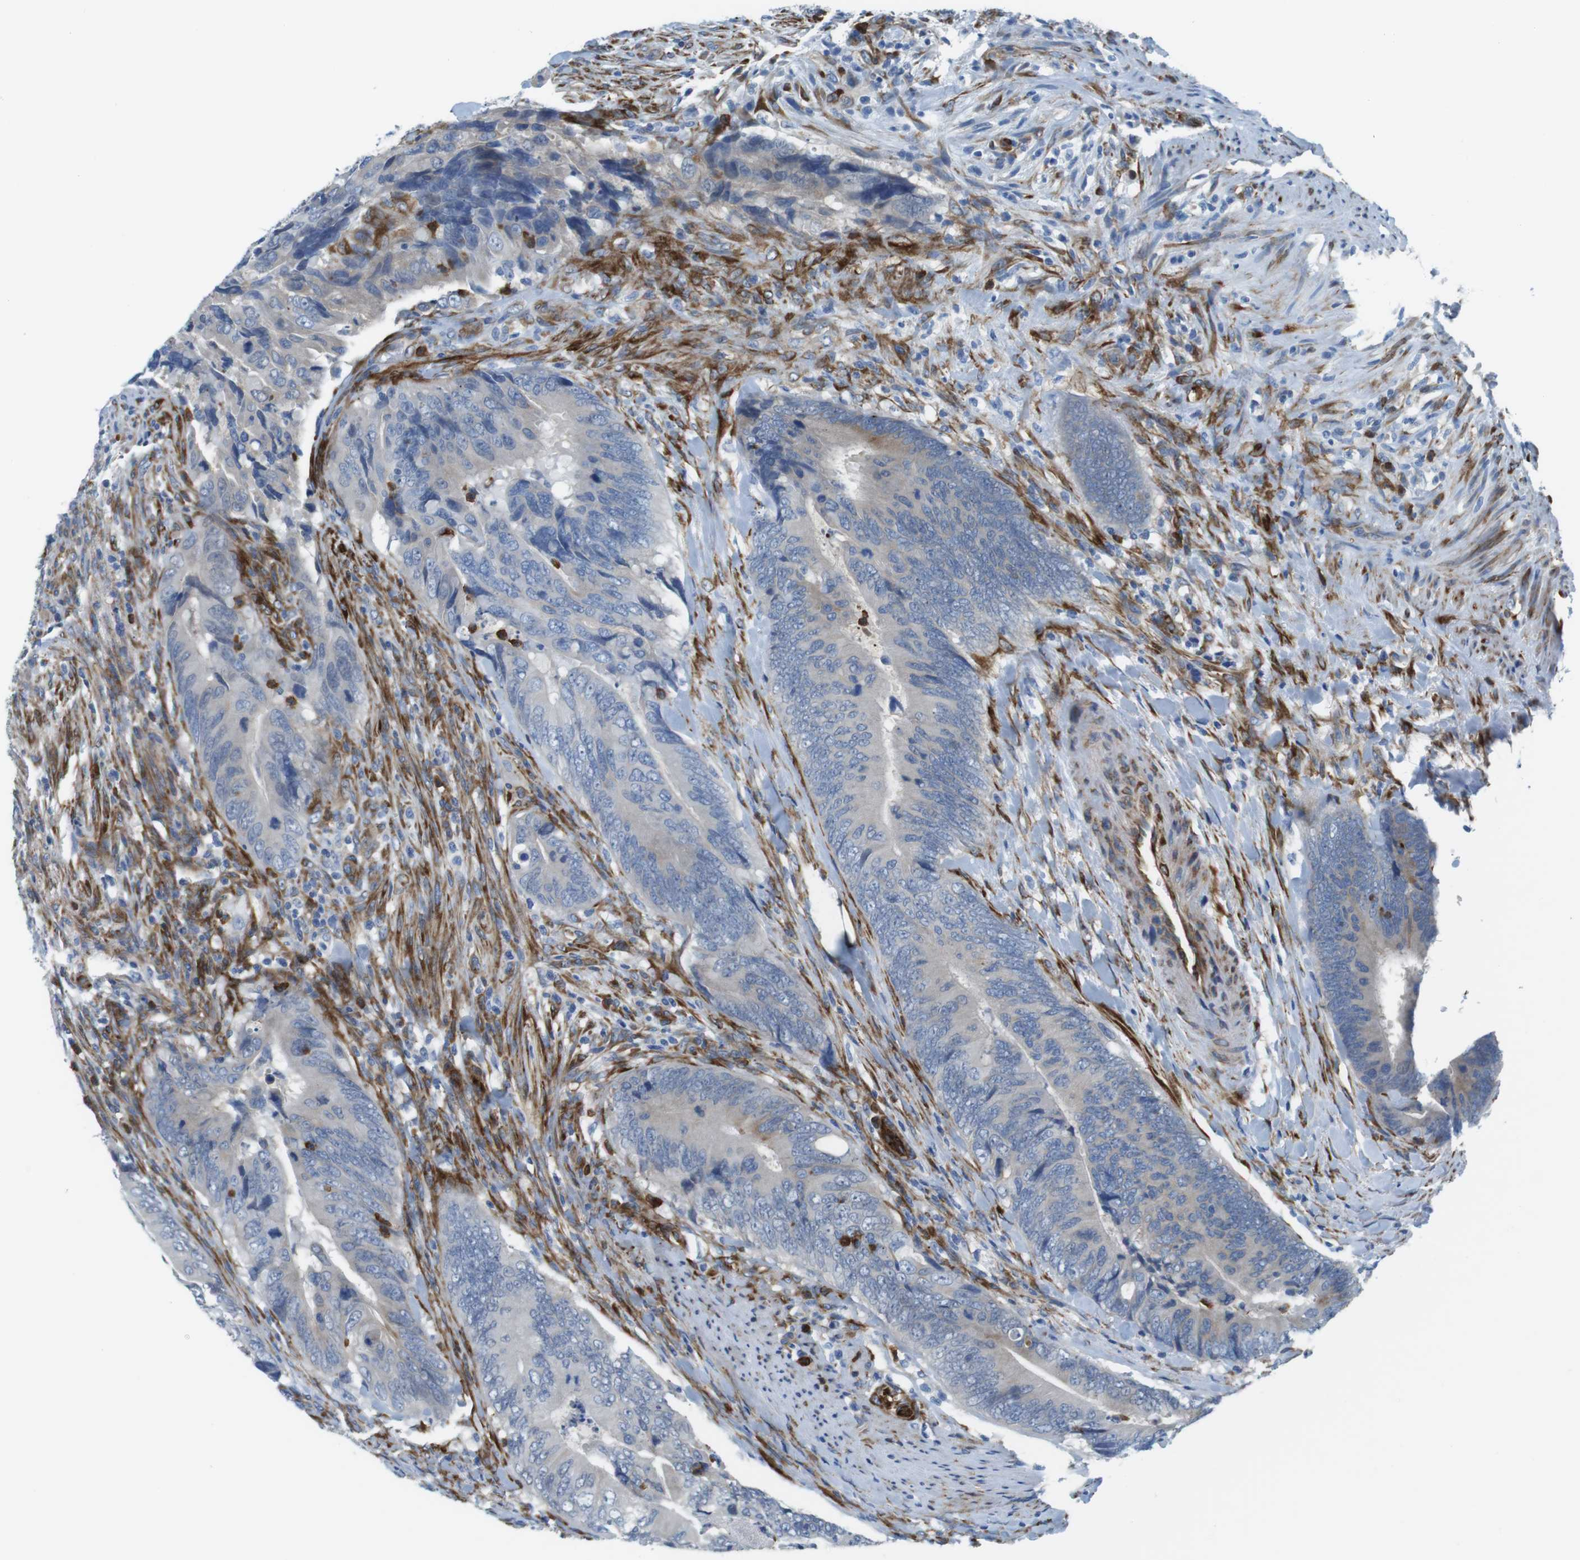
{"staining": {"intensity": "moderate", "quantity": "<25%", "location": "cytoplasmic/membranous"}, "tissue": "colorectal cancer", "cell_type": "Tumor cells", "image_type": "cancer", "snomed": [{"axis": "morphology", "description": "Normal tissue, NOS"}, {"axis": "morphology", "description": "Adenocarcinoma, NOS"}, {"axis": "topography", "description": "Colon"}], "caption": "IHC histopathology image of colorectal cancer (adenocarcinoma) stained for a protein (brown), which displays low levels of moderate cytoplasmic/membranous staining in about <25% of tumor cells.", "gene": "EMP2", "patient": {"sex": "male", "age": 56}}